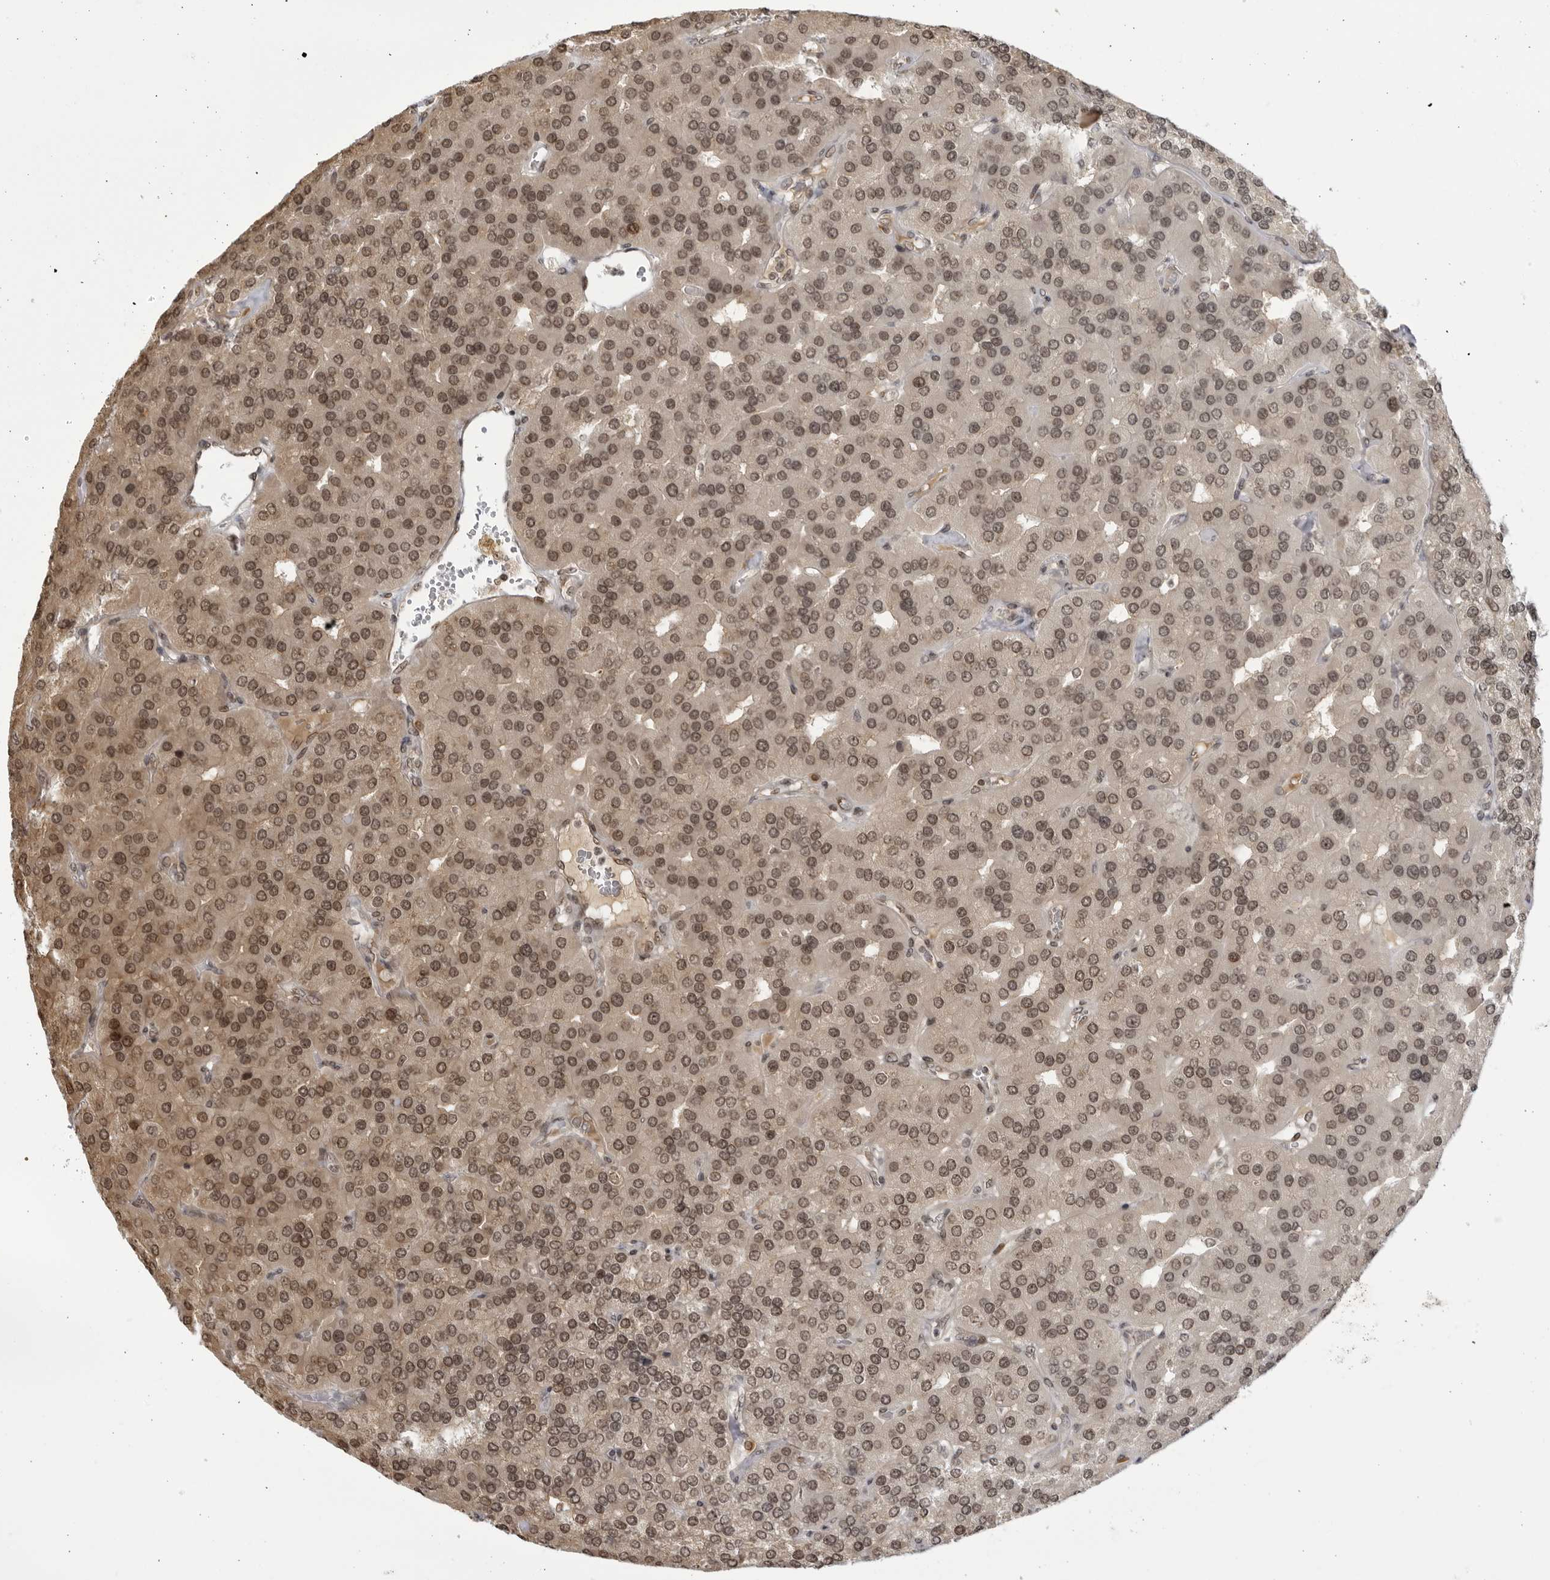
{"staining": {"intensity": "moderate", "quantity": ">75%", "location": "nuclear"}, "tissue": "parathyroid gland", "cell_type": "Glandular cells", "image_type": "normal", "snomed": [{"axis": "morphology", "description": "Normal tissue, NOS"}, {"axis": "morphology", "description": "Adenoma, NOS"}, {"axis": "topography", "description": "Parathyroid gland"}], "caption": "Glandular cells show medium levels of moderate nuclear expression in approximately >75% of cells in normal human parathyroid gland.", "gene": "RASGEF1C", "patient": {"sex": "female", "age": 86}}